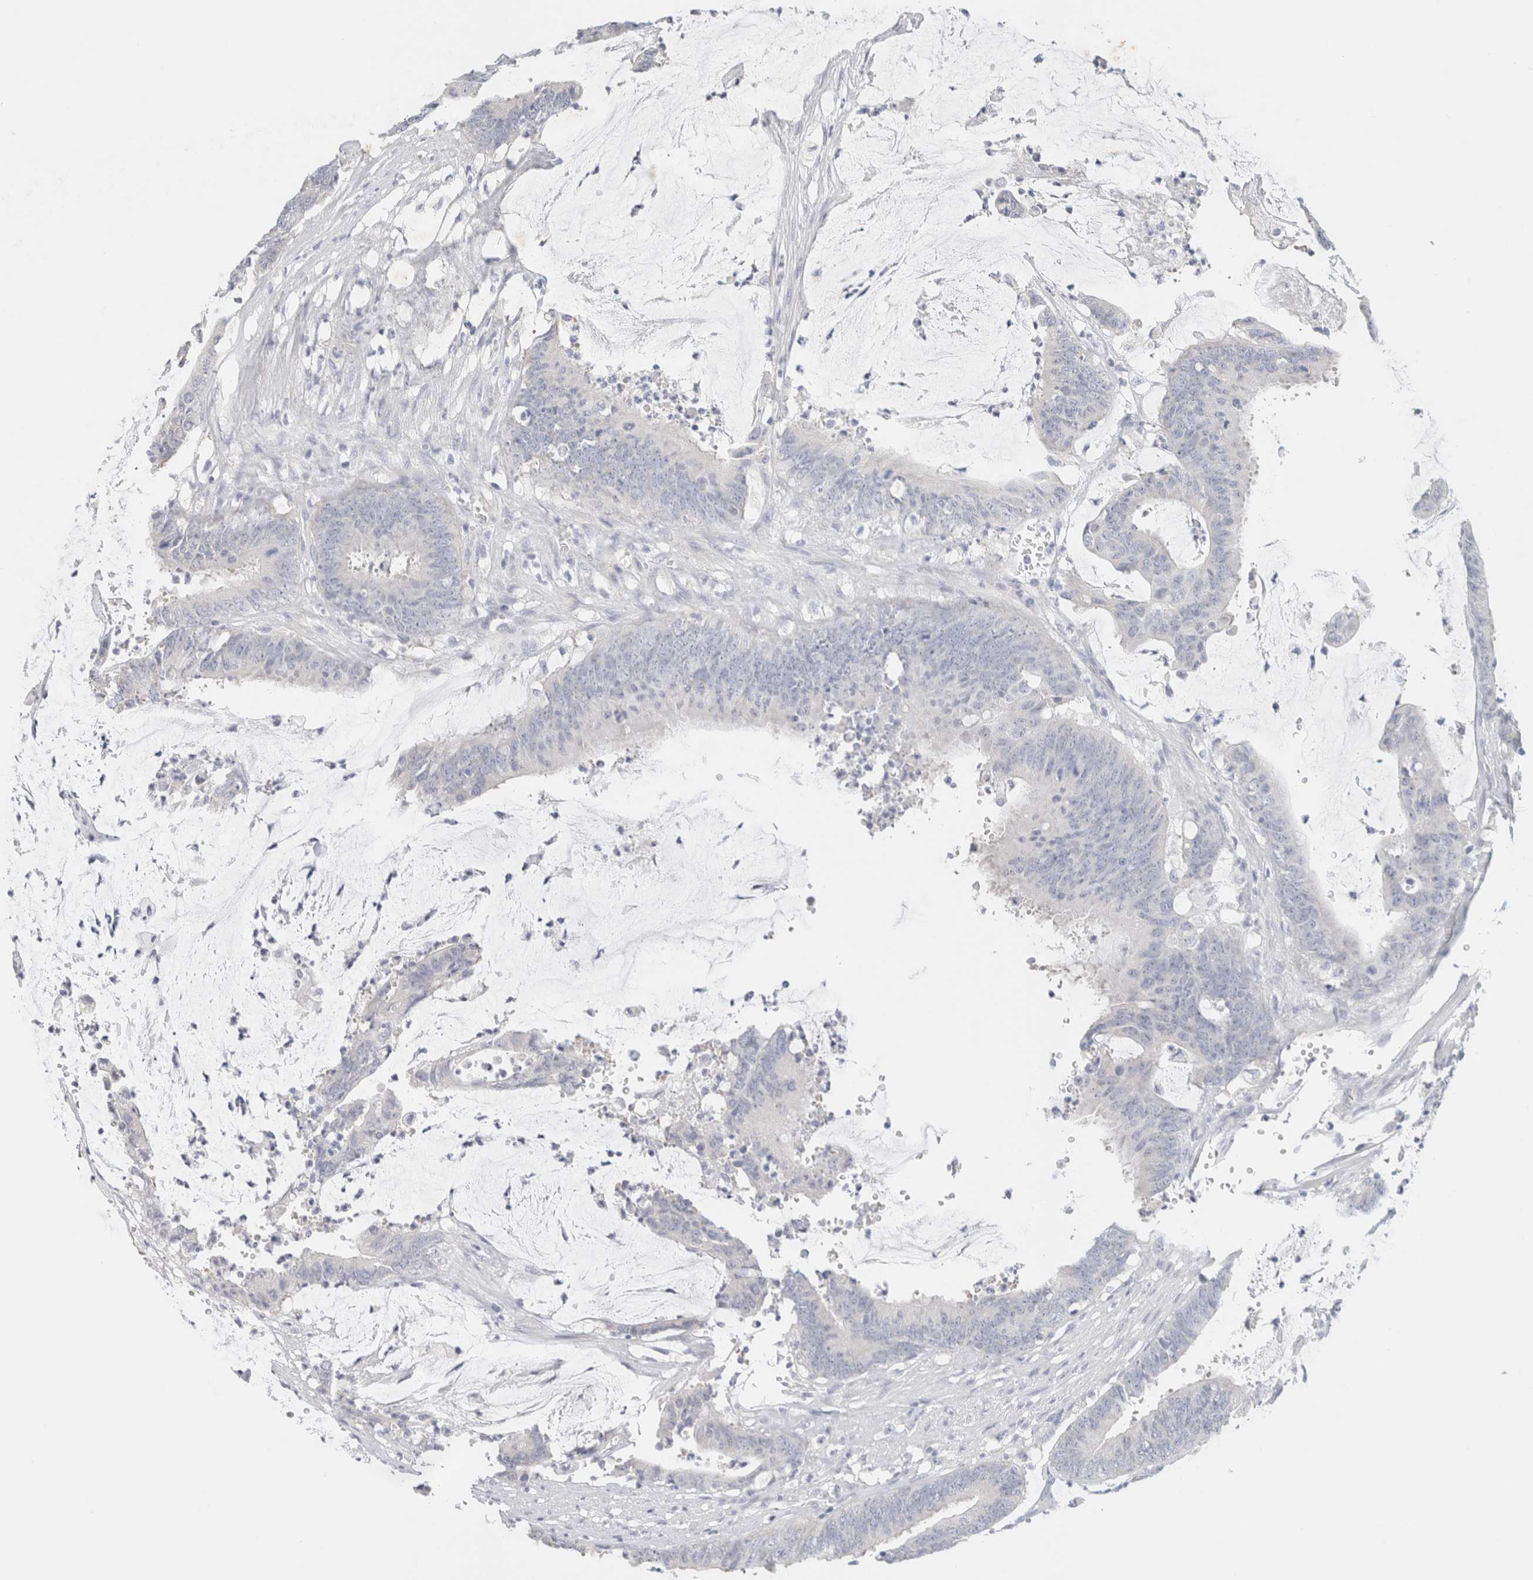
{"staining": {"intensity": "negative", "quantity": "none", "location": "none"}, "tissue": "colorectal cancer", "cell_type": "Tumor cells", "image_type": "cancer", "snomed": [{"axis": "morphology", "description": "Adenocarcinoma, NOS"}, {"axis": "topography", "description": "Rectum"}], "caption": "A photomicrograph of adenocarcinoma (colorectal) stained for a protein reveals no brown staining in tumor cells.", "gene": "NEFM", "patient": {"sex": "female", "age": 66}}